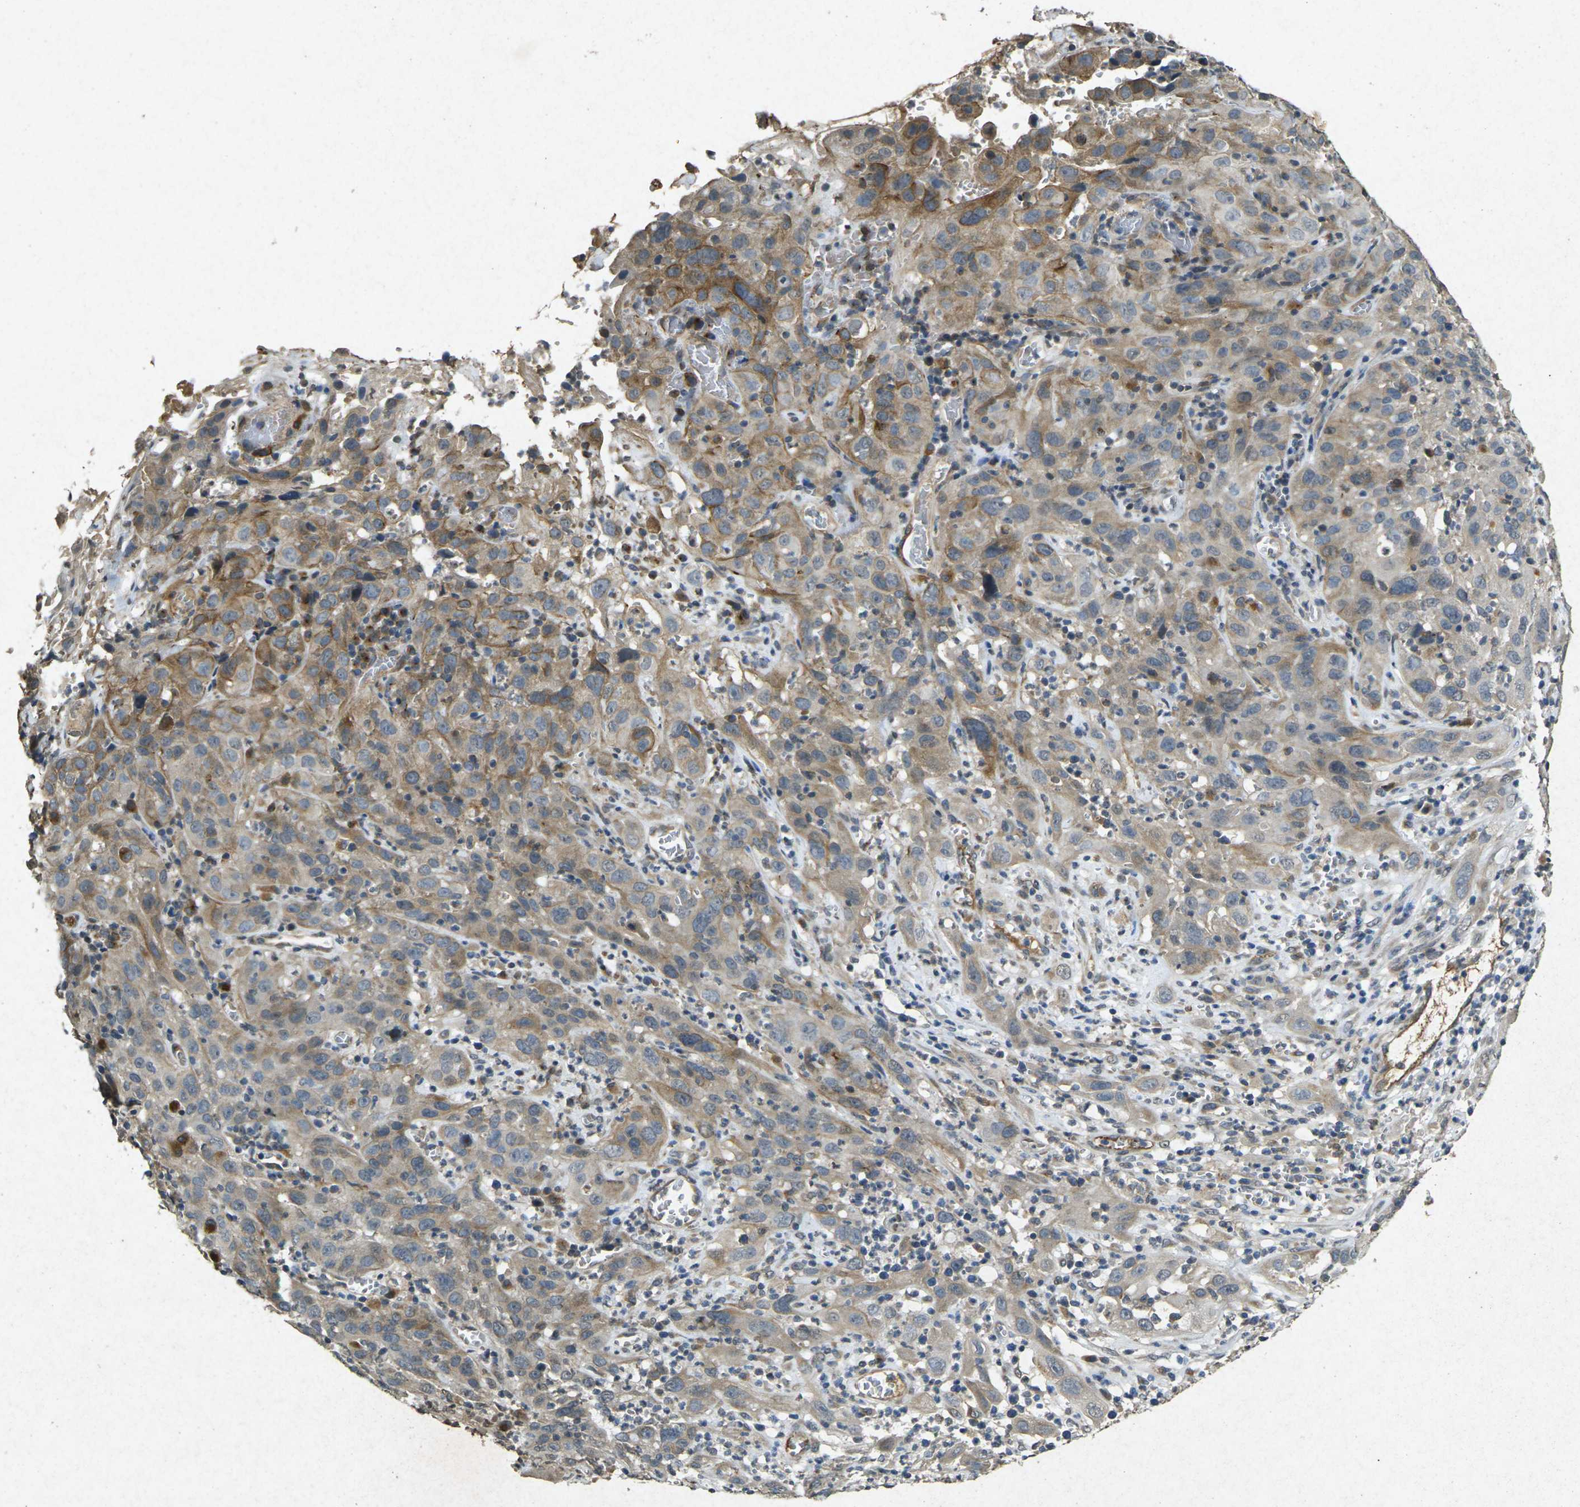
{"staining": {"intensity": "moderate", "quantity": ">75%", "location": "cytoplasmic/membranous"}, "tissue": "cervical cancer", "cell_type": "Tumor cells", "image_type": "cancer", "snomed": [{"axis": "morphology", "description": "Squamous cell carcinoma, NOS"}, {"axis": "topography", "description": "Cervix"}], "caption": "Cervical cancer stained with a brown dye exhibits moderate cytoplasmic/membranous positive staining in approximately >75% of tumor cells.", "gene": "RGMA", "patient": {"sex": "female", "age": 32}}